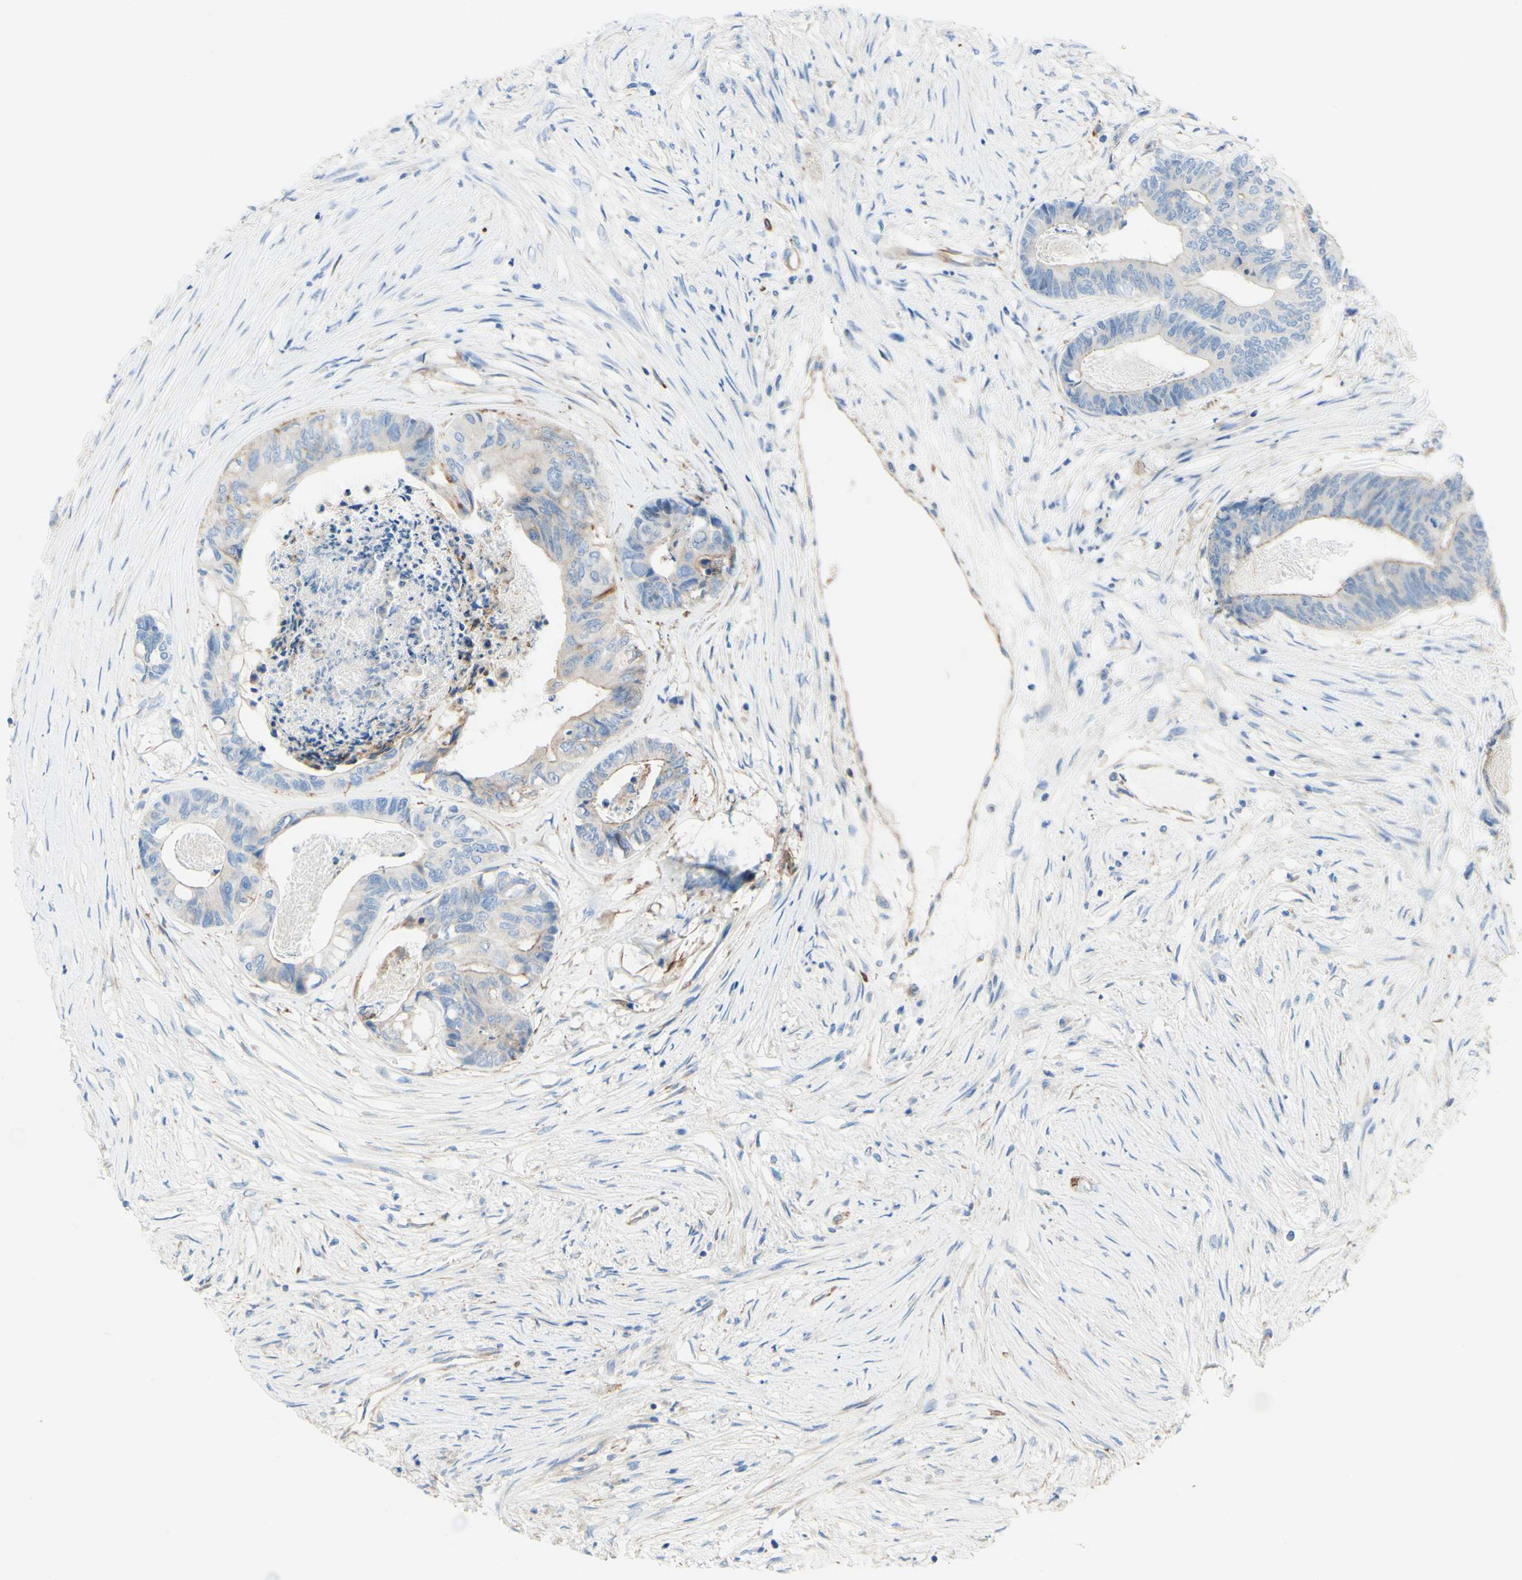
{"staining": {"intensity": "weak", "quantity": "<25%", "location": "cytoplasmic/membranous"}, "tissue": "colorectal cancer", "cell_type": "Tumor cells", "image_type": "cancer", "snomed": [{"axis": "morphology", "description": "Adenocarcinoma, NOS"}, {"axis": "topography", "description": "Rectum"}], "caption": "The micrograph displays no significant expression in tumor cells of colorectal cancer (adenocarcinoma).", "gene": "ENDOD1", "patient": {"sex": "male", "age": 63}}